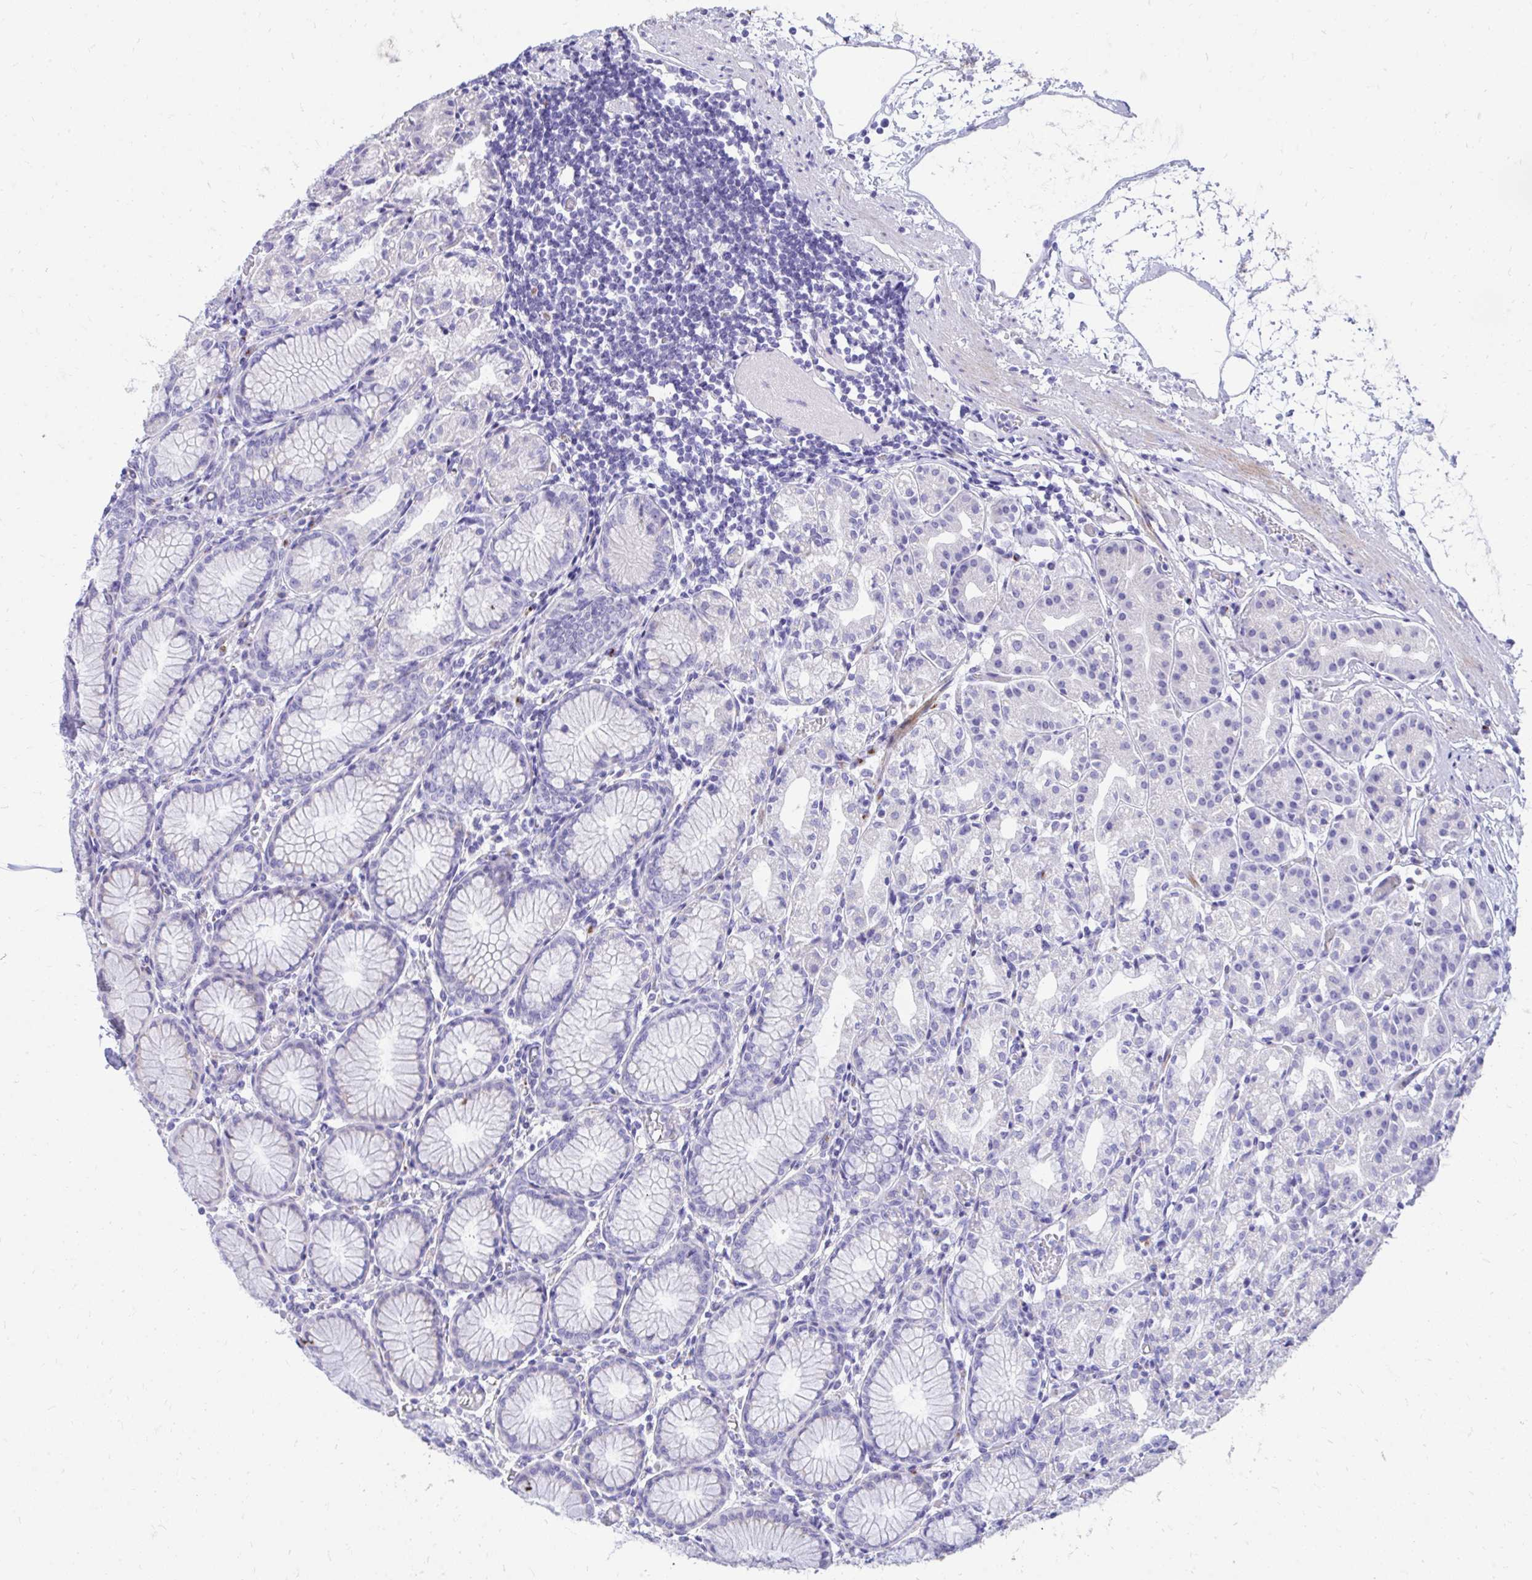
{"staining": {"intensity": "negative", "quantity": "none", "location": "none"}, "tissue": "stomach", "cell_type": "Glandular cells", "image_type": "normal", "snomed": [{"axis": "morphology", "description": "Normal tissue, NOS"}, {"axis": "topography", "description": "Stomach"}], "caption": "This is a photomicrograph of immunohistochemistry (IHC) staining of benign stomach, which shows no positivity in glandular cells. (Brightfield microscopy of DAB (3,3'-diaminobenzidine) immunohistochemistry (IHC) at high magnification).", "gene": "ANKDD1B", "patient": {"sex": "female", "age": 57}}